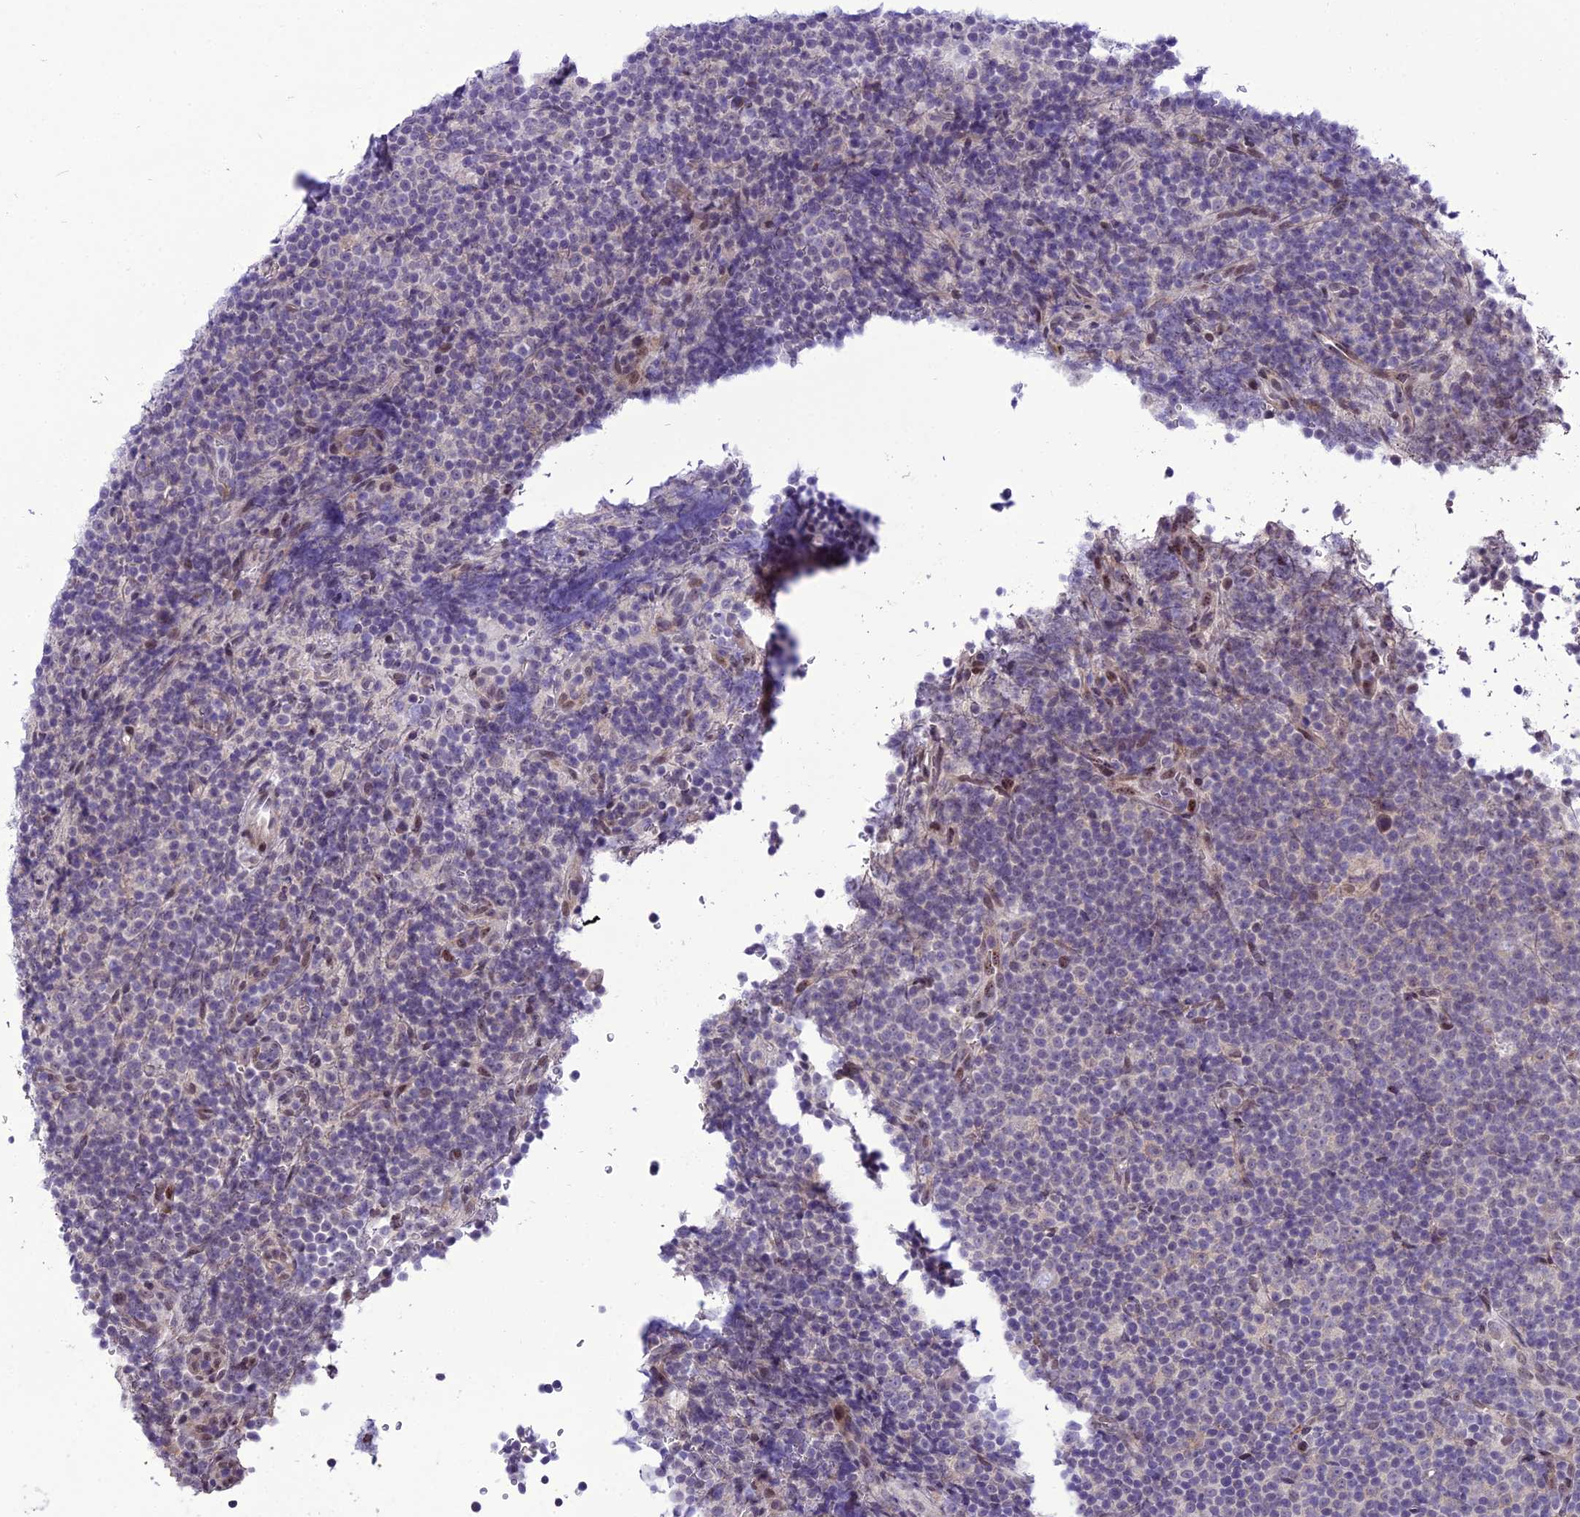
{"staining": {"intensity": "negative", "quantity": "none", "location": "none"}, "tissue": "lymphoma", "cell_type": "Tumor cells", "image_type": "cancer", "snomed": [{"axis": "morphology", "description": "Malignant lymphoma, non-Hodgkin's type, Low grade"}, {"axis": "topography", "description": "Lymph node"}], "caption": "The image shows no significant staining in tumor cells of malignant lymphoma, non-Hodgkin's type (low-grade).", "gene": "NEURL2", "patient": {"sex": "female", "age": 67}}